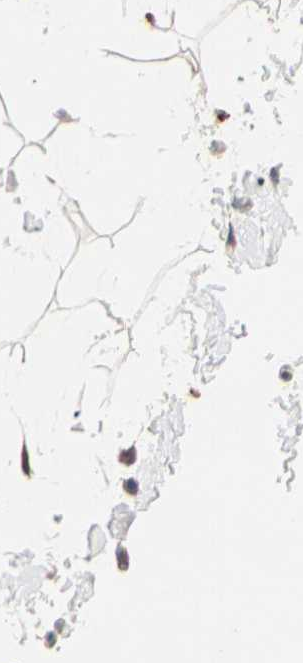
{"staining": {"intensity": "moderate", "quantity": "25%-75%", "location": "cytoplasmic/membranous"}, "tissue": "adipose tissue", "cell_type": "Adipocytes", "image_type": "normal", "snomed": [{"axis": "morphology", "description": "Normal tissue, NOS"}, {"axis": "topography", "description": "Cartilage tissue"}, {"axis": "topography", "description": "Bronchus"}], "caption": "Brown immunohistochemical staining in unremarkable adipose tissue shows moderate cytoplasmic/membranous positivity in about 25%-75% of adipocytes. (DAB IHC with brightfield microscopy, high magnification).", "gene": "ACSL5", "patient": {"sex": "female", "age": 73}}